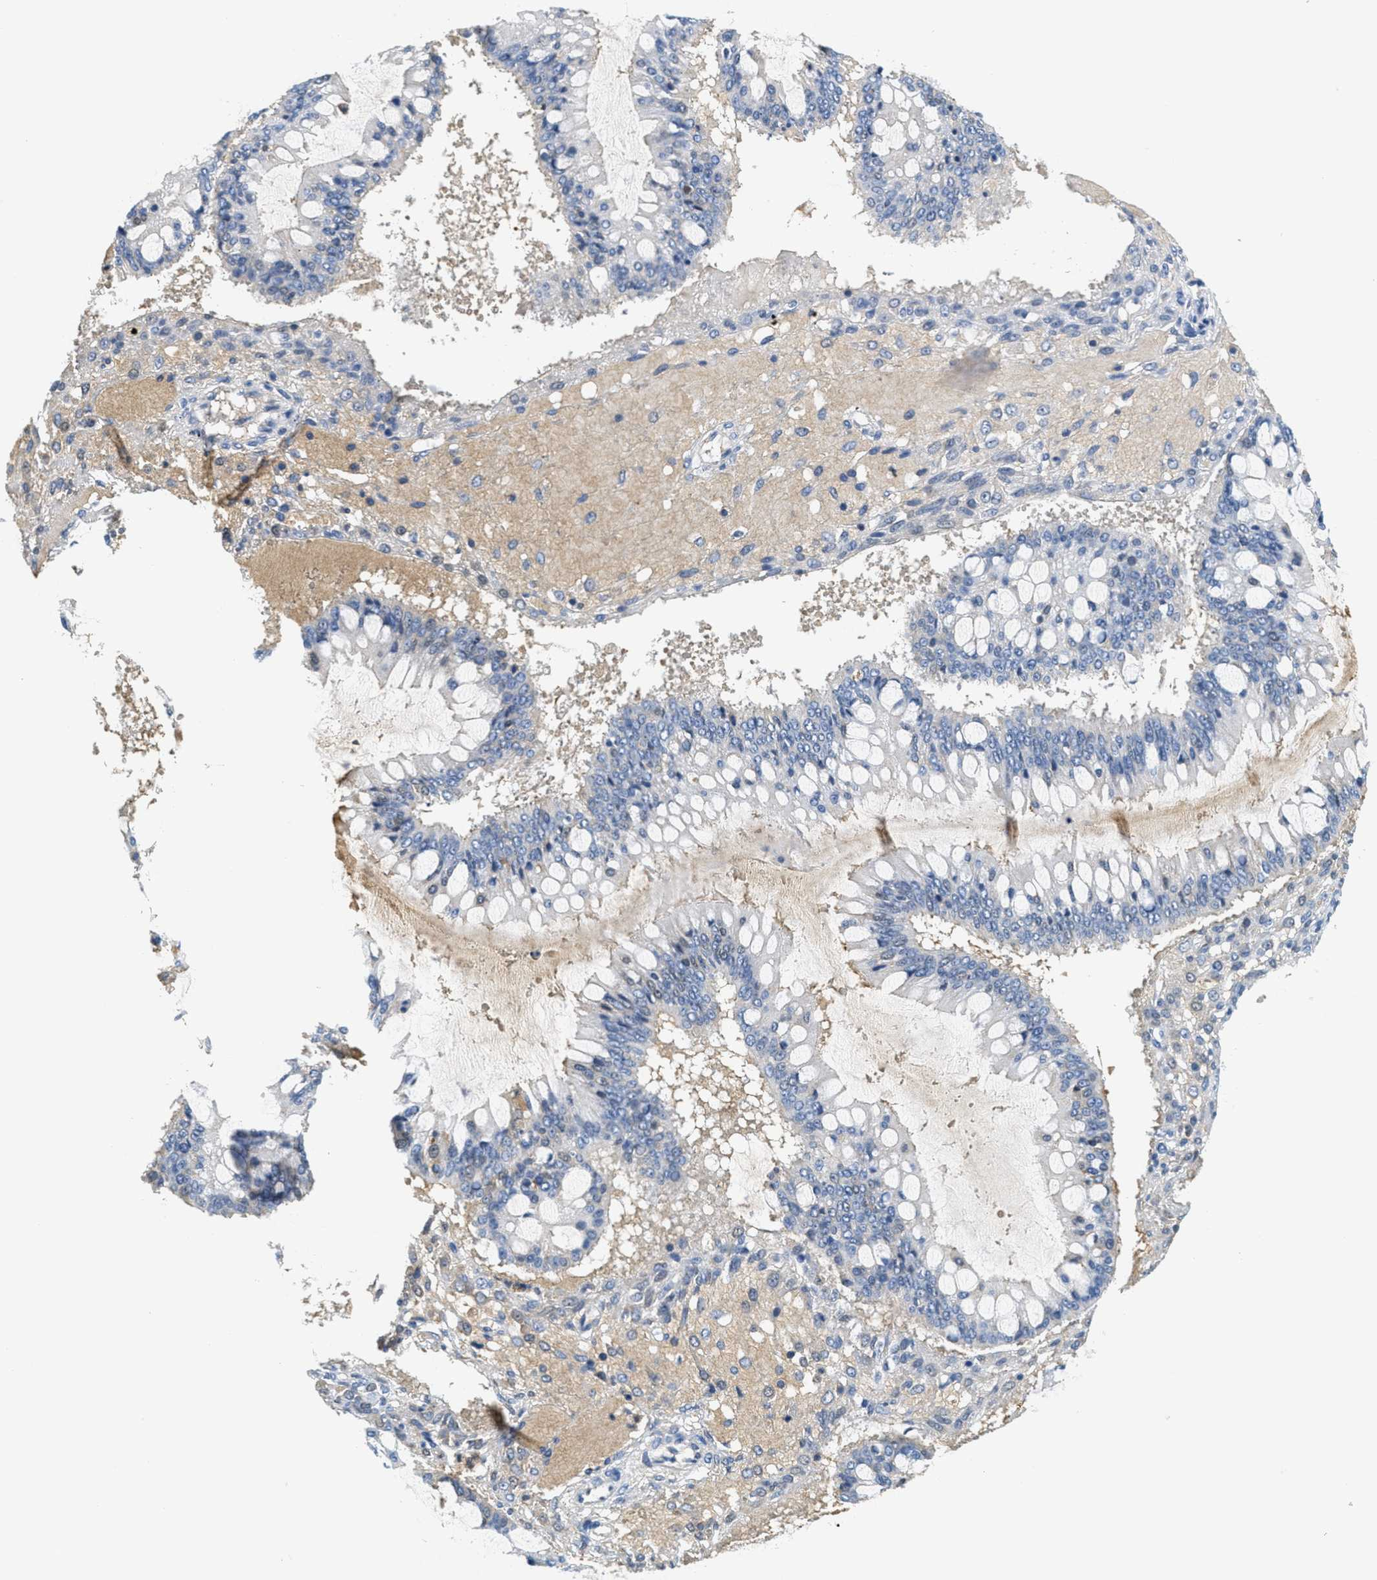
{"staining": {"intensity": "negative", "quantity": "none", "location": "none"}, "tissue": "ovarian cancer", "cell_type": "Tumor cells", "image_type": "cancer", "snomed": [{"axis": "morphology", "description": "Cystadenocarcinoma, mucinous, NOS"}, {"axis": "topography", "description": "Ovary"}], "caption": "This is a histopathology image of immunohistochemistry (IHC) staining of ovarian cancer (mucinous cystadenocarcinoma), which shows no expression in tumor cells.", "gene": "SERPINA1", "patient": {"sex": "female", "age": 73}}